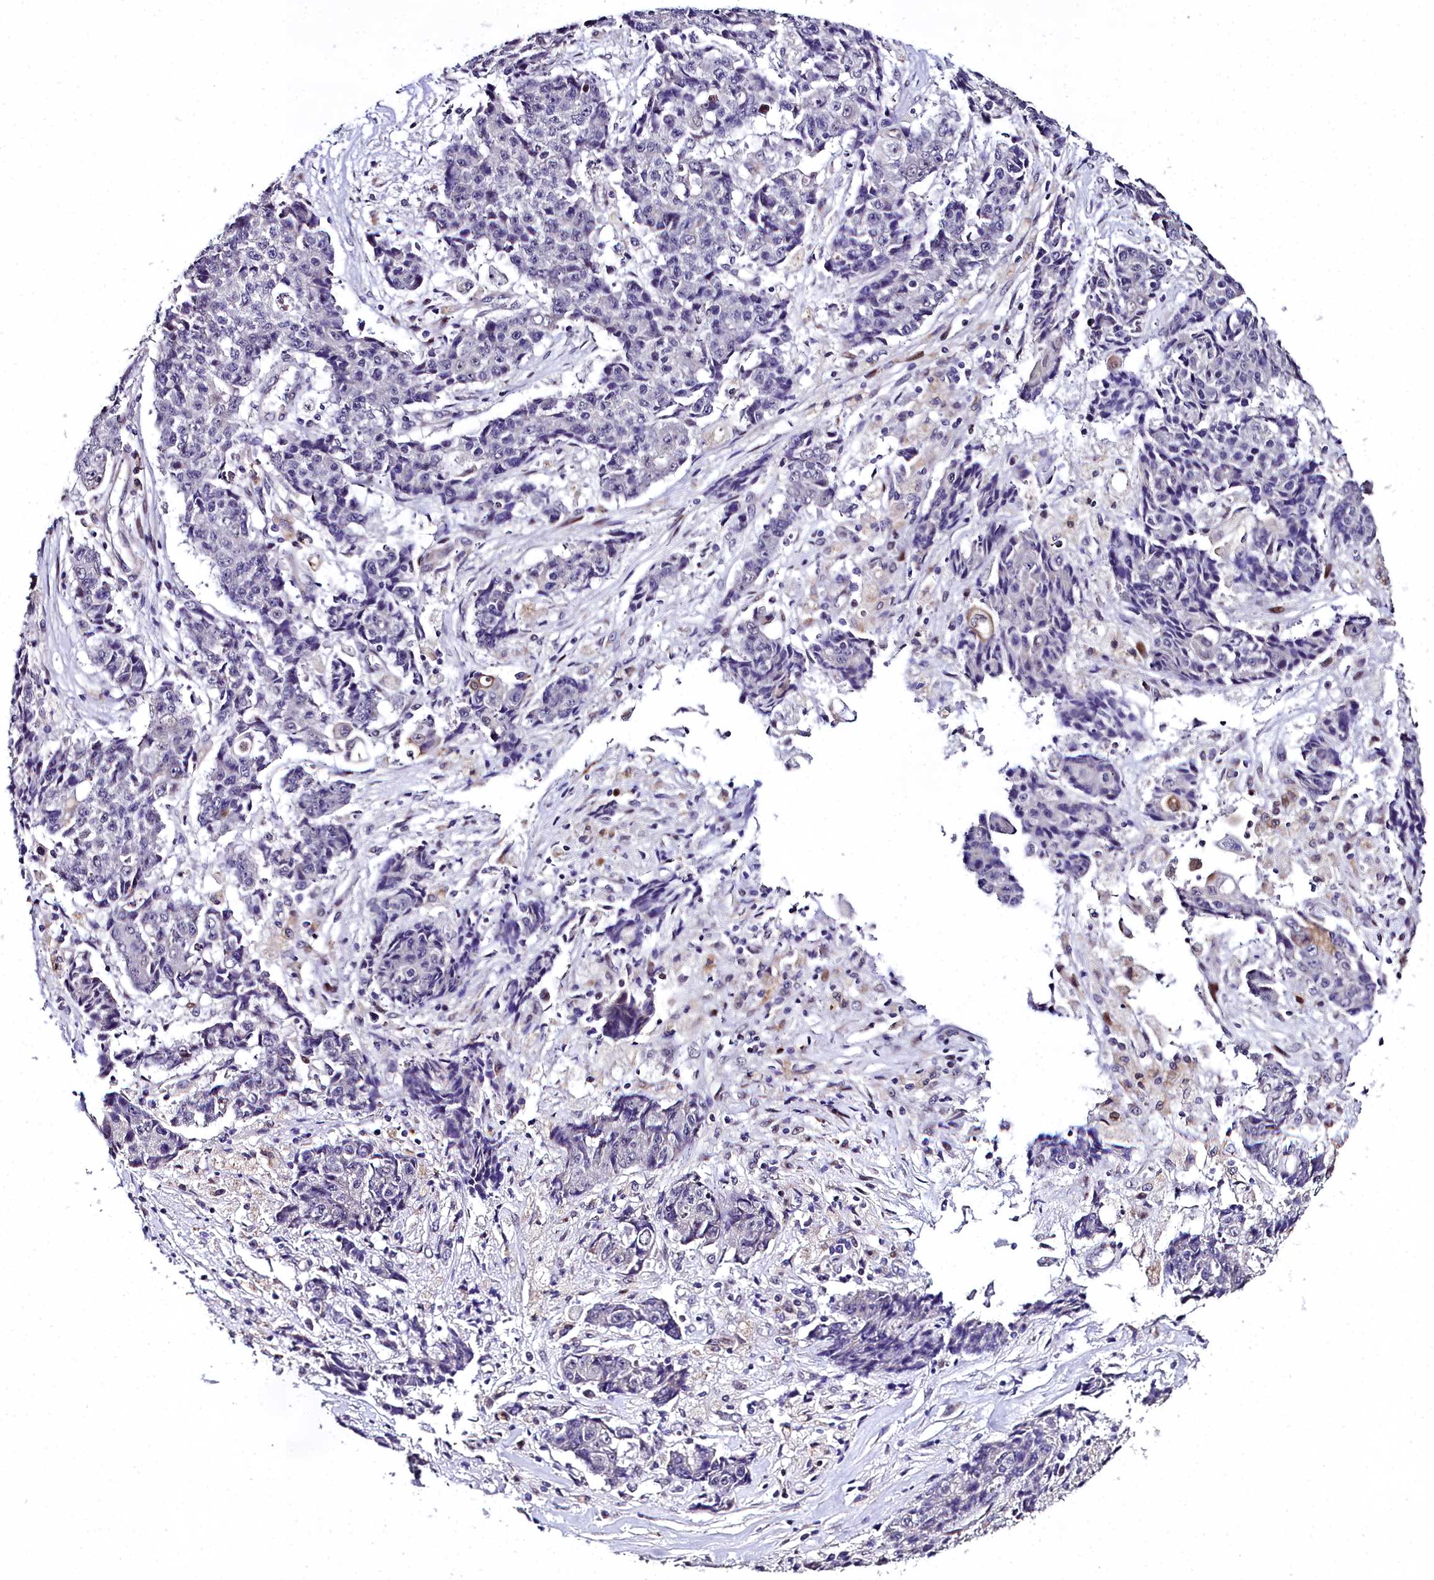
{"staining": {"intensity": "negative", "quantity": "none", "location": "none"}, "tissue": "ovarian cancer", "cell_type": "Tumor cells", "image_type": "cancer", "snomed": [{"axis": "morphology", "description": "Carcinoma, endometroid"}, {"axis": "topography", "description": "Ovary"}], "caption": "There is no significant expression in tumor cells of ovarian cancer. The staining is performed using DAB brown chromogen with nuclei counter-stained in using hematoxylin.", "gene": "AP1M1", "patient": {"sex": "female", "age": 42}}